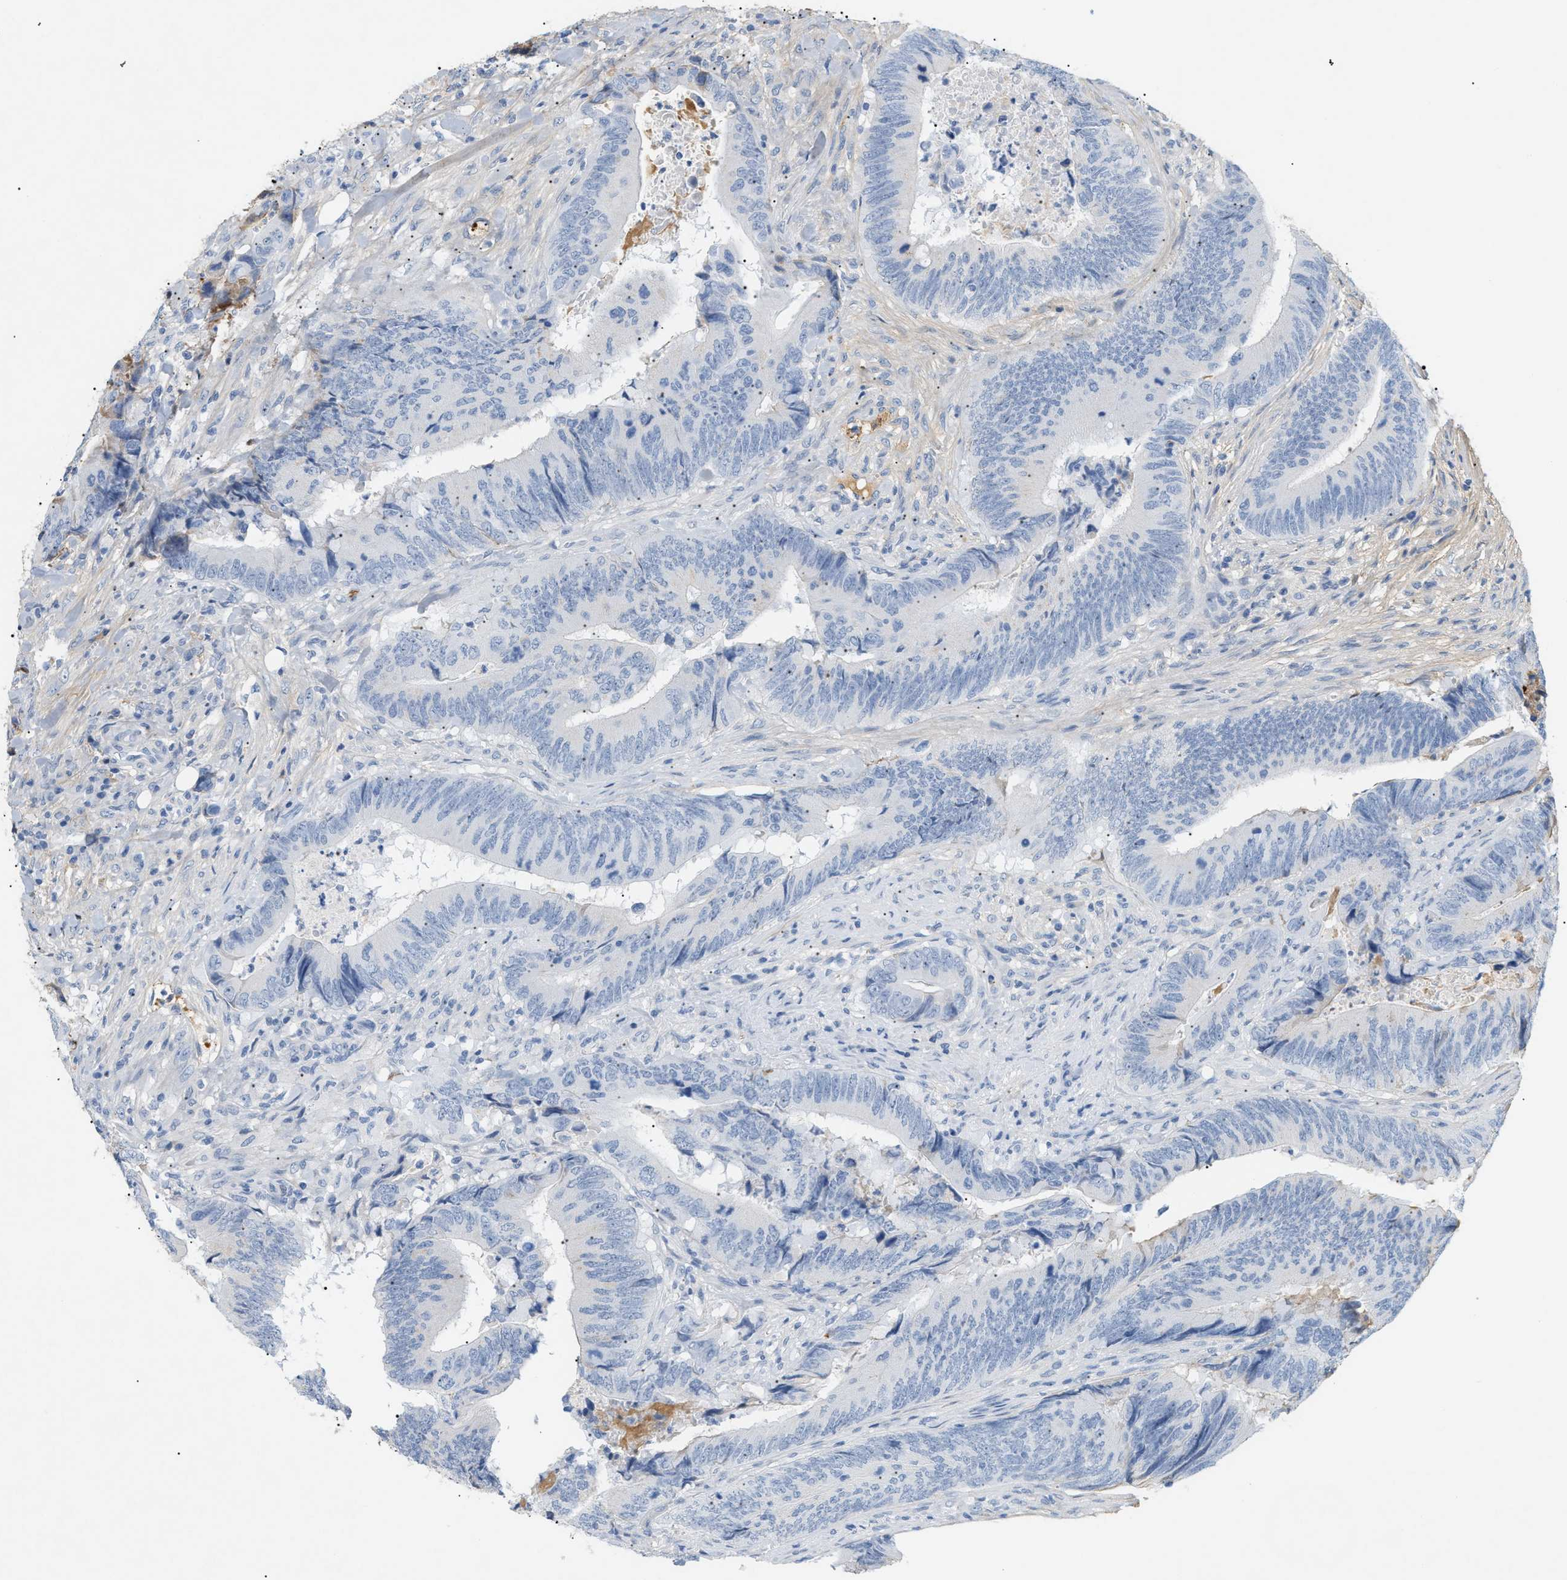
{"staining": {"intensity": "negative", "quantity": "none", "location": "none"}, "tissue": "colorectal cancer", "cell_type": "Tumor cells", "image_type": "cancer", "snomed": [{"axis": "morphology", "description": "Normal tissue, NOS"}, {"axis": "morphology", "description": "Adenocarcinoma, NOS"}, {"axis": "topography", "description": "Colon"}], "caption": "Immunohistochemistry of human colorectal adenocarcinoma exhibits no staining in tumor cells.", "gene": "CFH", "patient": {"sex": "male", "age": 56}}